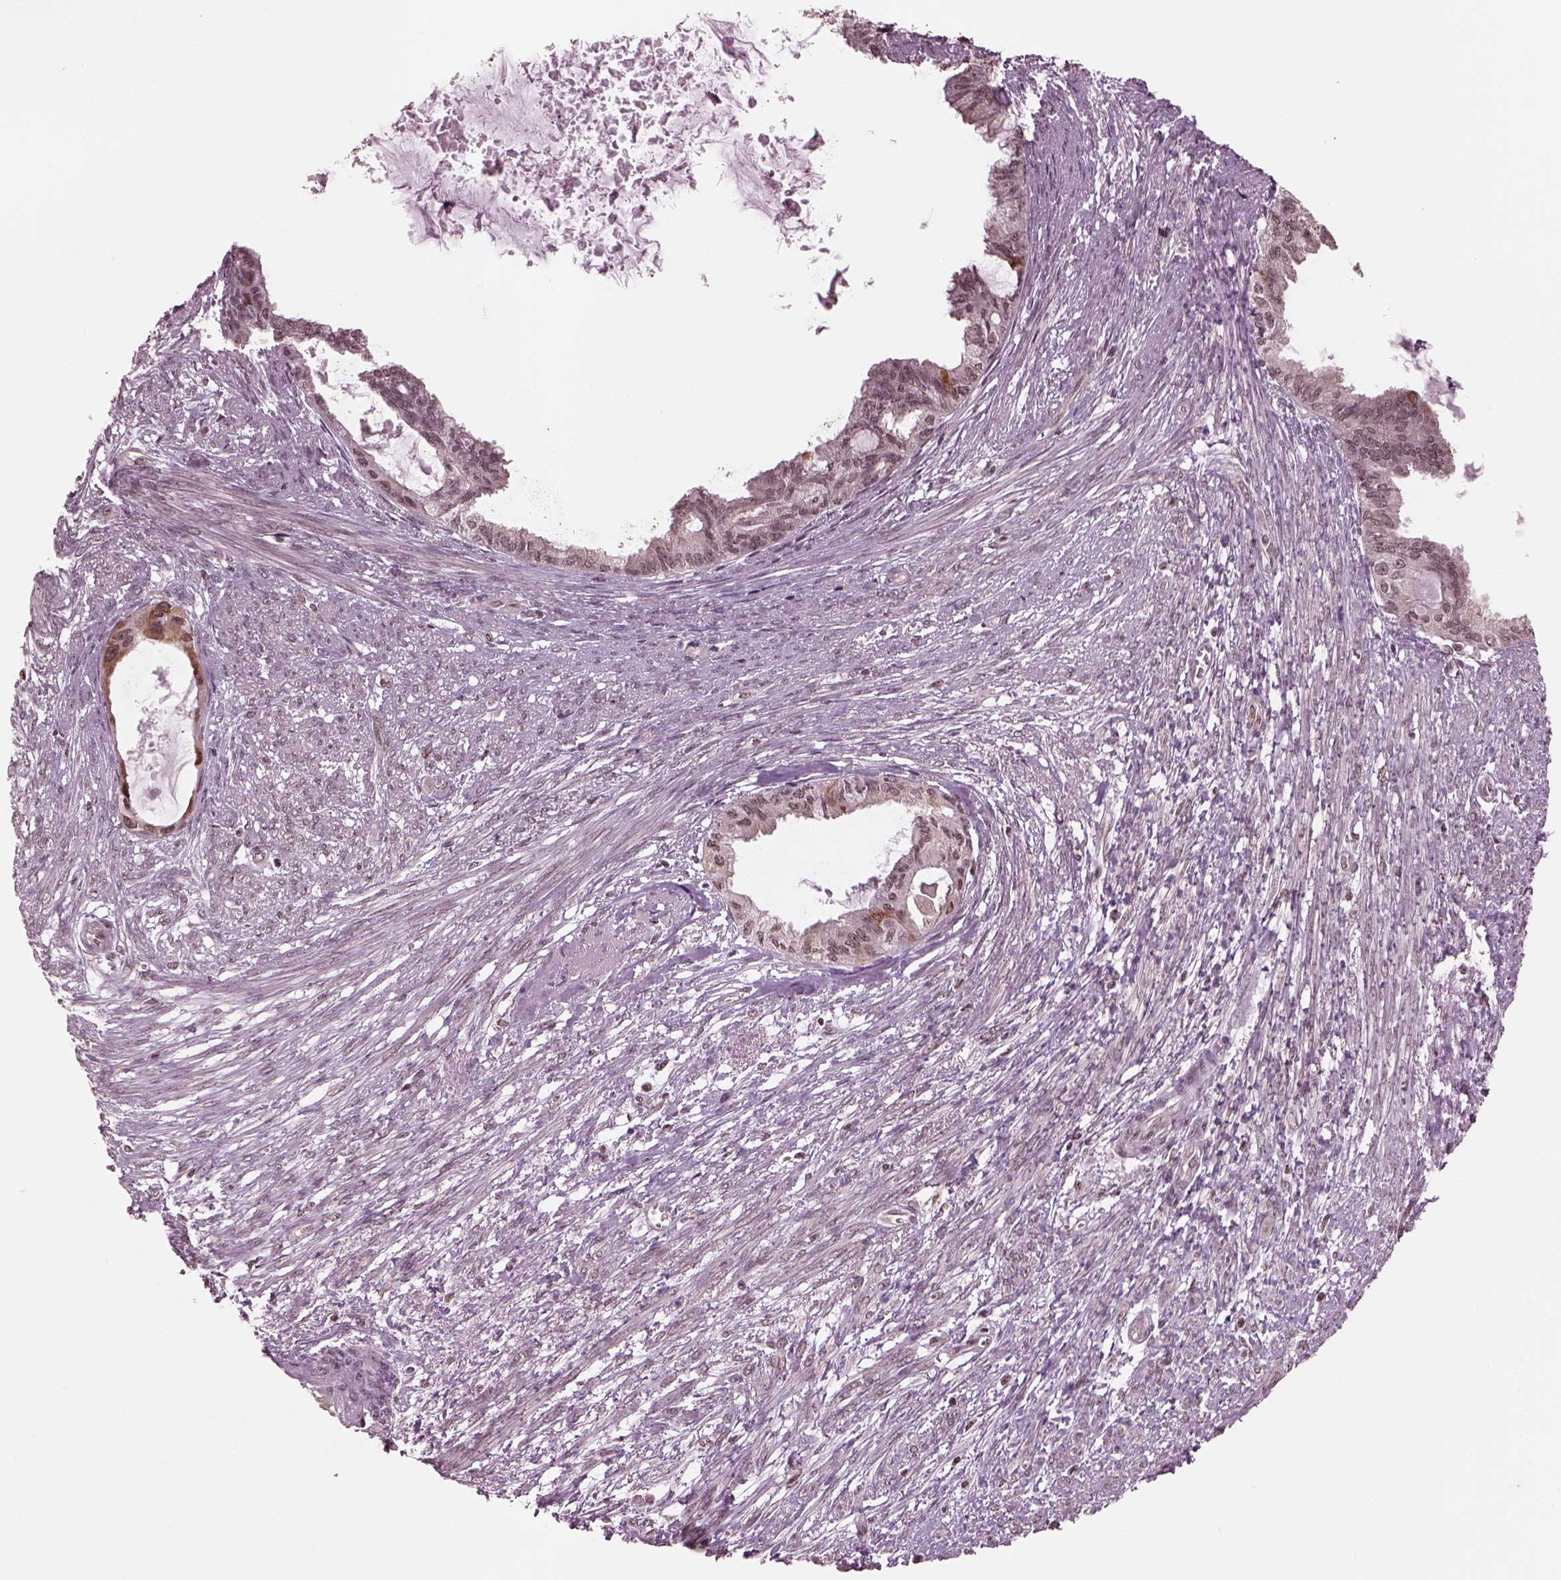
{"staining": {"intensity": "moderate", "quantity": "<25%", "location": "cytoplasmic/membranous"}, "tissue": "endometrial cancer", "cell_type": "Tumor cells", "image_type": "cancer", "snomed": [{"axis": "morphology", "description": "Adenocarcinoma, NOS"}, {"axis": "topography", "description": "Endometrium"}], "caption": "A low amount of moderate cytoplasmic/membranous positivity is appreciated in approximately <25% of tumor cells in endometrial adenocarcinoma tissue. Ihc stains the protein of interest in brown and the nuclei are stained blue.", "gene": "RUVBL2", "patient": {"sex": "female", "age": 86}}